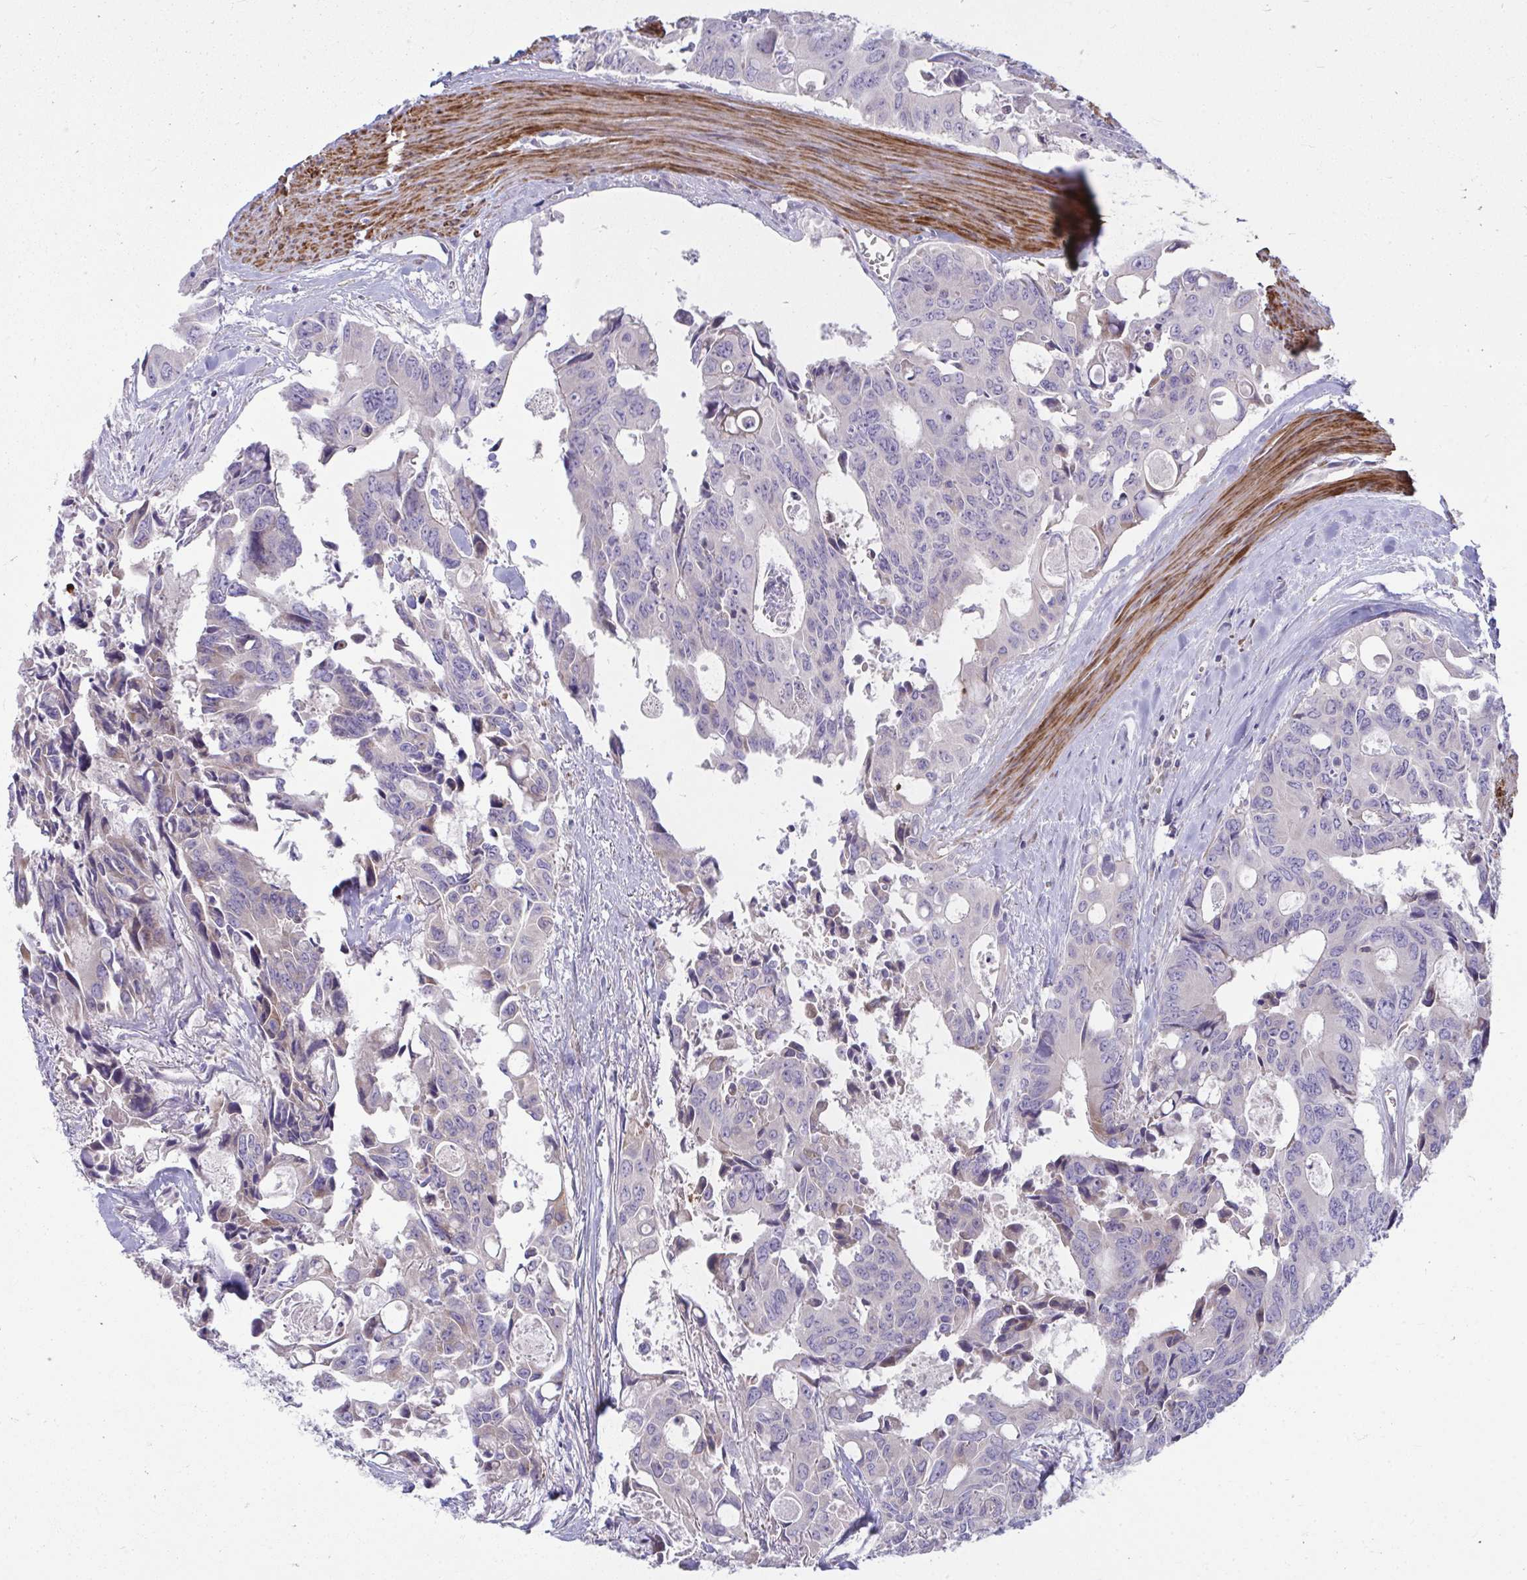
{"staining": {"intensity": "moderate", "quantity": "<25%", "location": "cytoplasmic/membranous,nuclear"}, "tissue": "colorectal cancer", "cell_type": "Tumor cells", "image_type": "cancer", "snomed": [{"axis": "morphology", "description": "Adenocarcinoma, NOS"}, {"axis": "topography", "description": "Rectum"}], "caption": "IHC of colorectal adenocarcinoma exhibits low levels of moderate cytoplasmic/membranous and nuclear staining in approximately <25% of tumor cells. (DAB (3,3'-diaminobenzidine) IHC, brown staining for protein, blue staining for nuclei).", "gene": "PIGZ", "patient": {"sex": "male", "age": 76}}